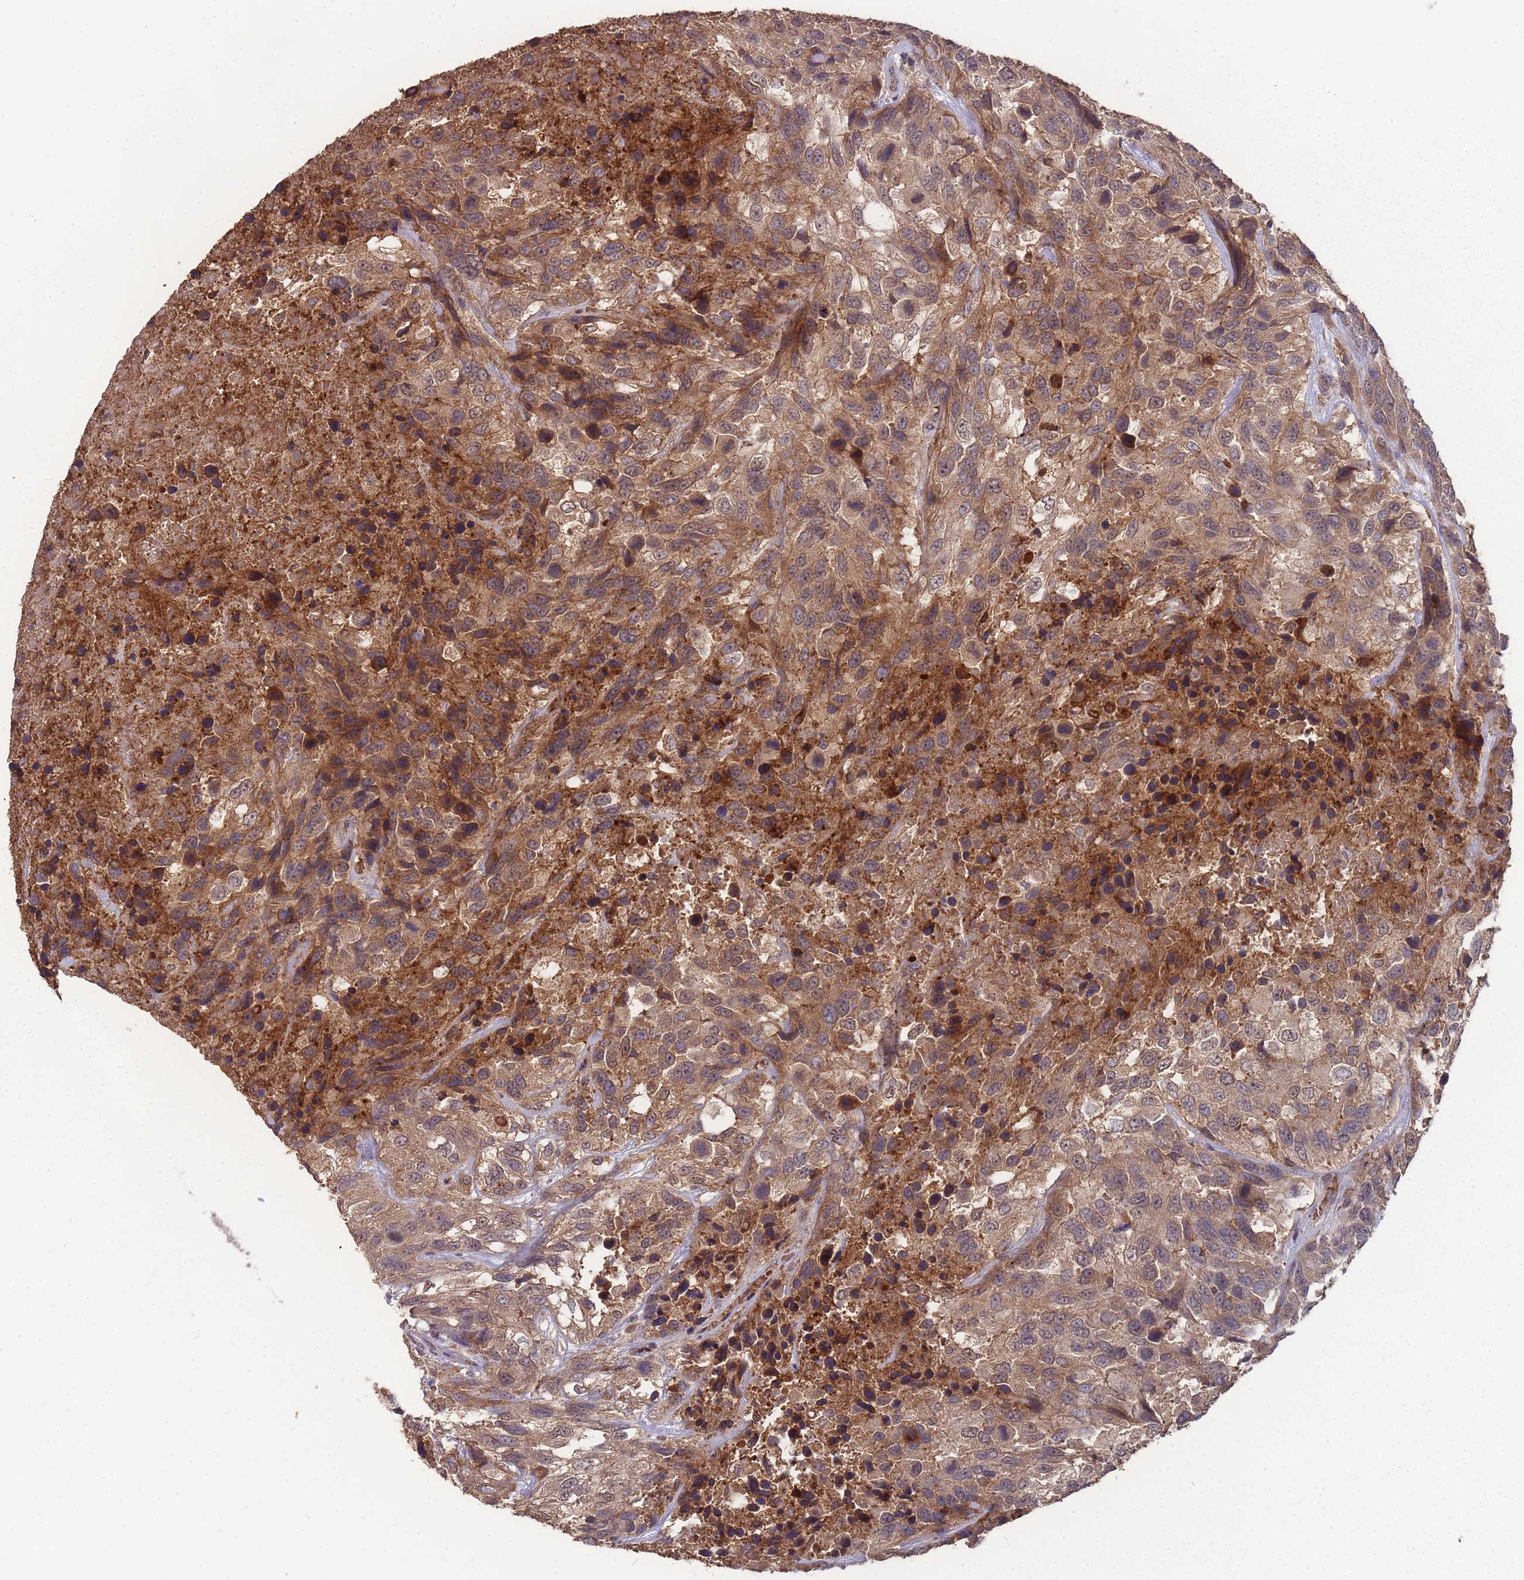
{"staining": {"intensity": "moderate", "quantity": ">75%", "location": "cytoplasmic/membranous"}, "tissue": "urothelial cancer", "cell_type": "Tumor cells", "image_type": "cancer", "snomed": [{"axis": "morphology", "description": "Urothelial carcinoma, High grade"}, {"axis": "topography", "description": "Urinary bladder"}], "caption": "Human urothelial carcinoma (high-grade) stained with a protein marker shows moderate staining in tumor cells.", "gene": "SLC35B4", "patient": {"sex": "female", "age": 70}}